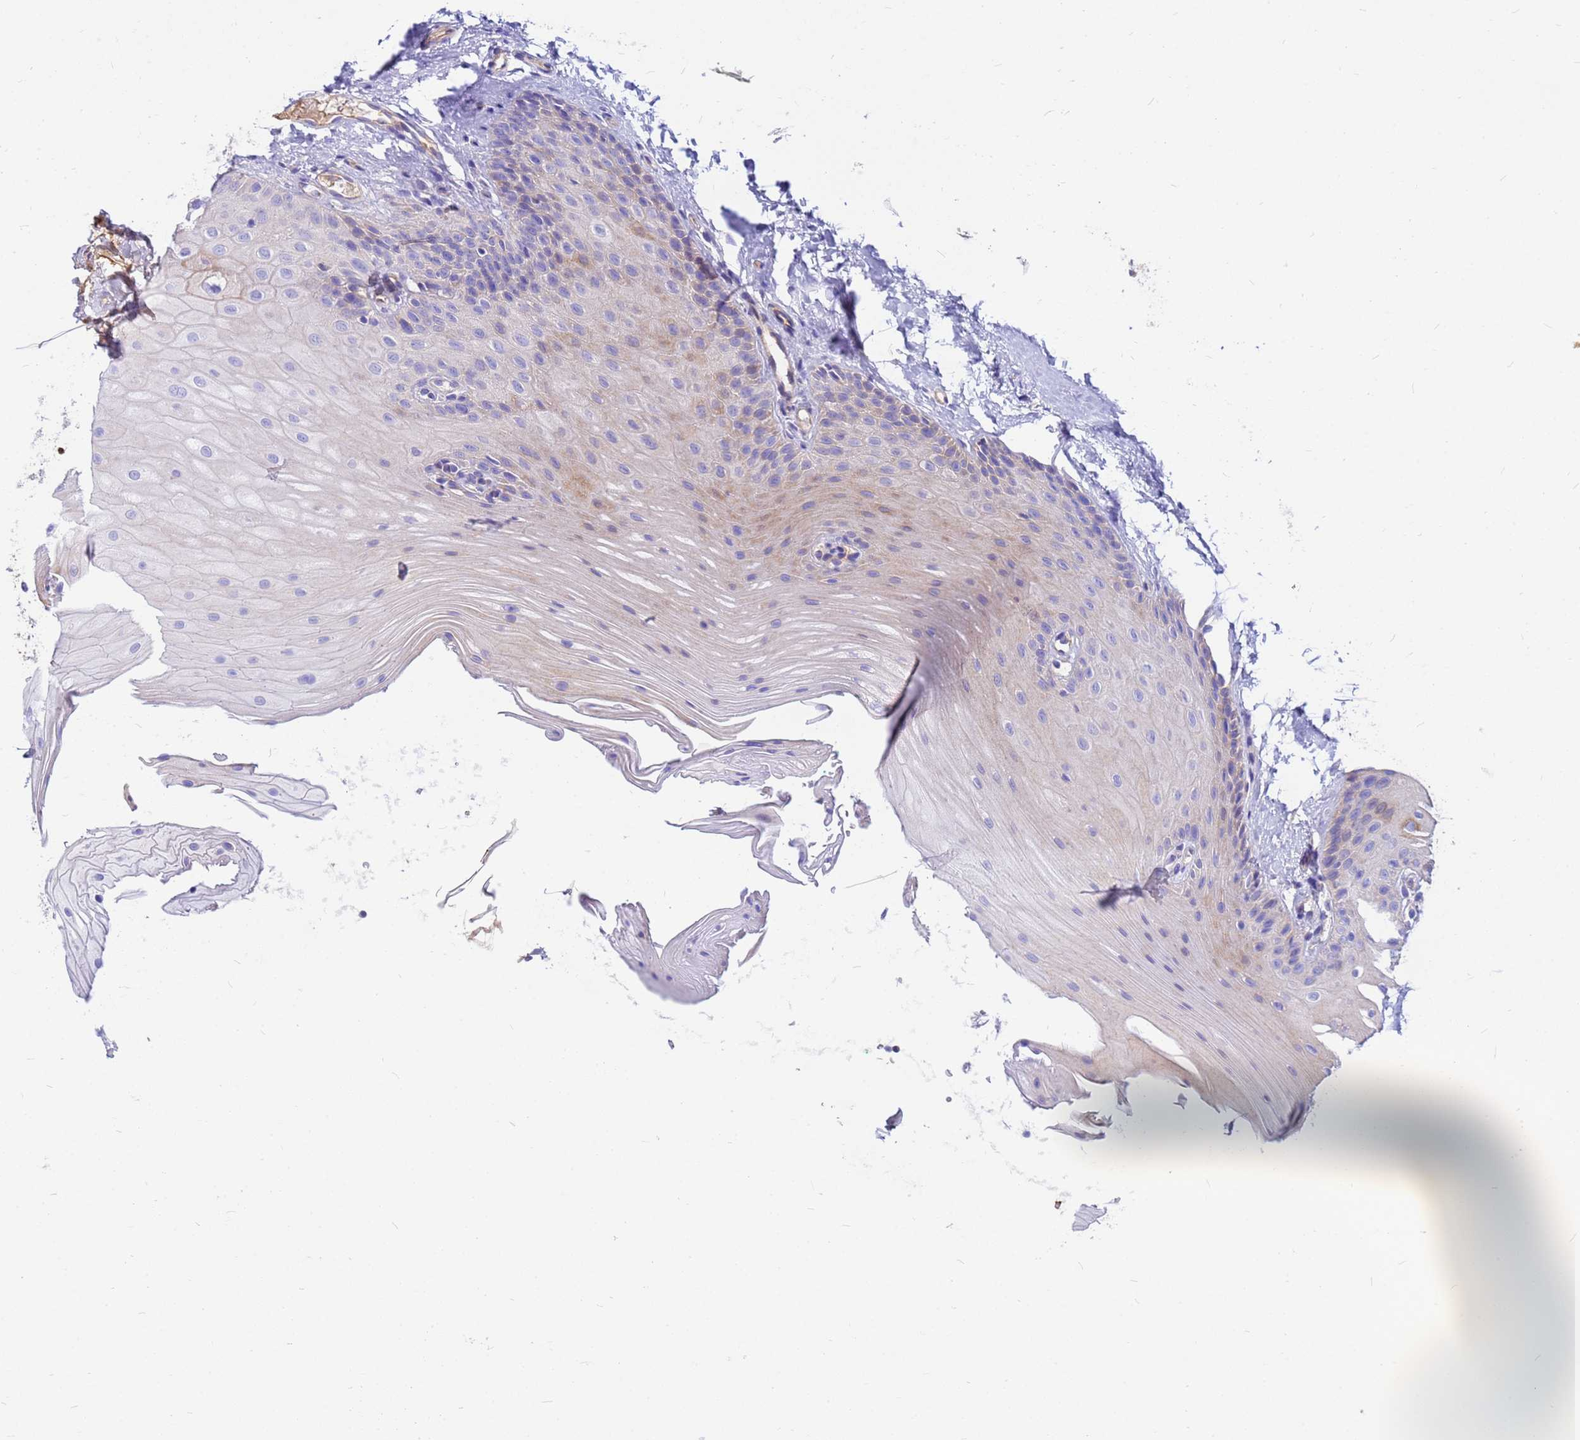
{"staining": {"intensity": "moderate", "quantity": "<25%", "location": "cytoplasmic/membranous"}, "tissue": "oral mucosa", "cell_type": "Squamous epithelial cells", "image_type": "normal", "snomed": [{"axis": "morphology", "description": "Normal tissue, NOS"}, {"axis": "topography", "description": "Oral tissue"}], "caption": "A brown stain shows moderate cytoplasmic/membranous staining of a protein in squamous epithelial cells of benign human oral mucosa. The protein of interest is stained brown, and the nuclei are stained in blue (DAB IHC with brightfield microscopy, high magnification).", "gene": "CRHBP", "patient": {"sex": "female", "age": 67}}